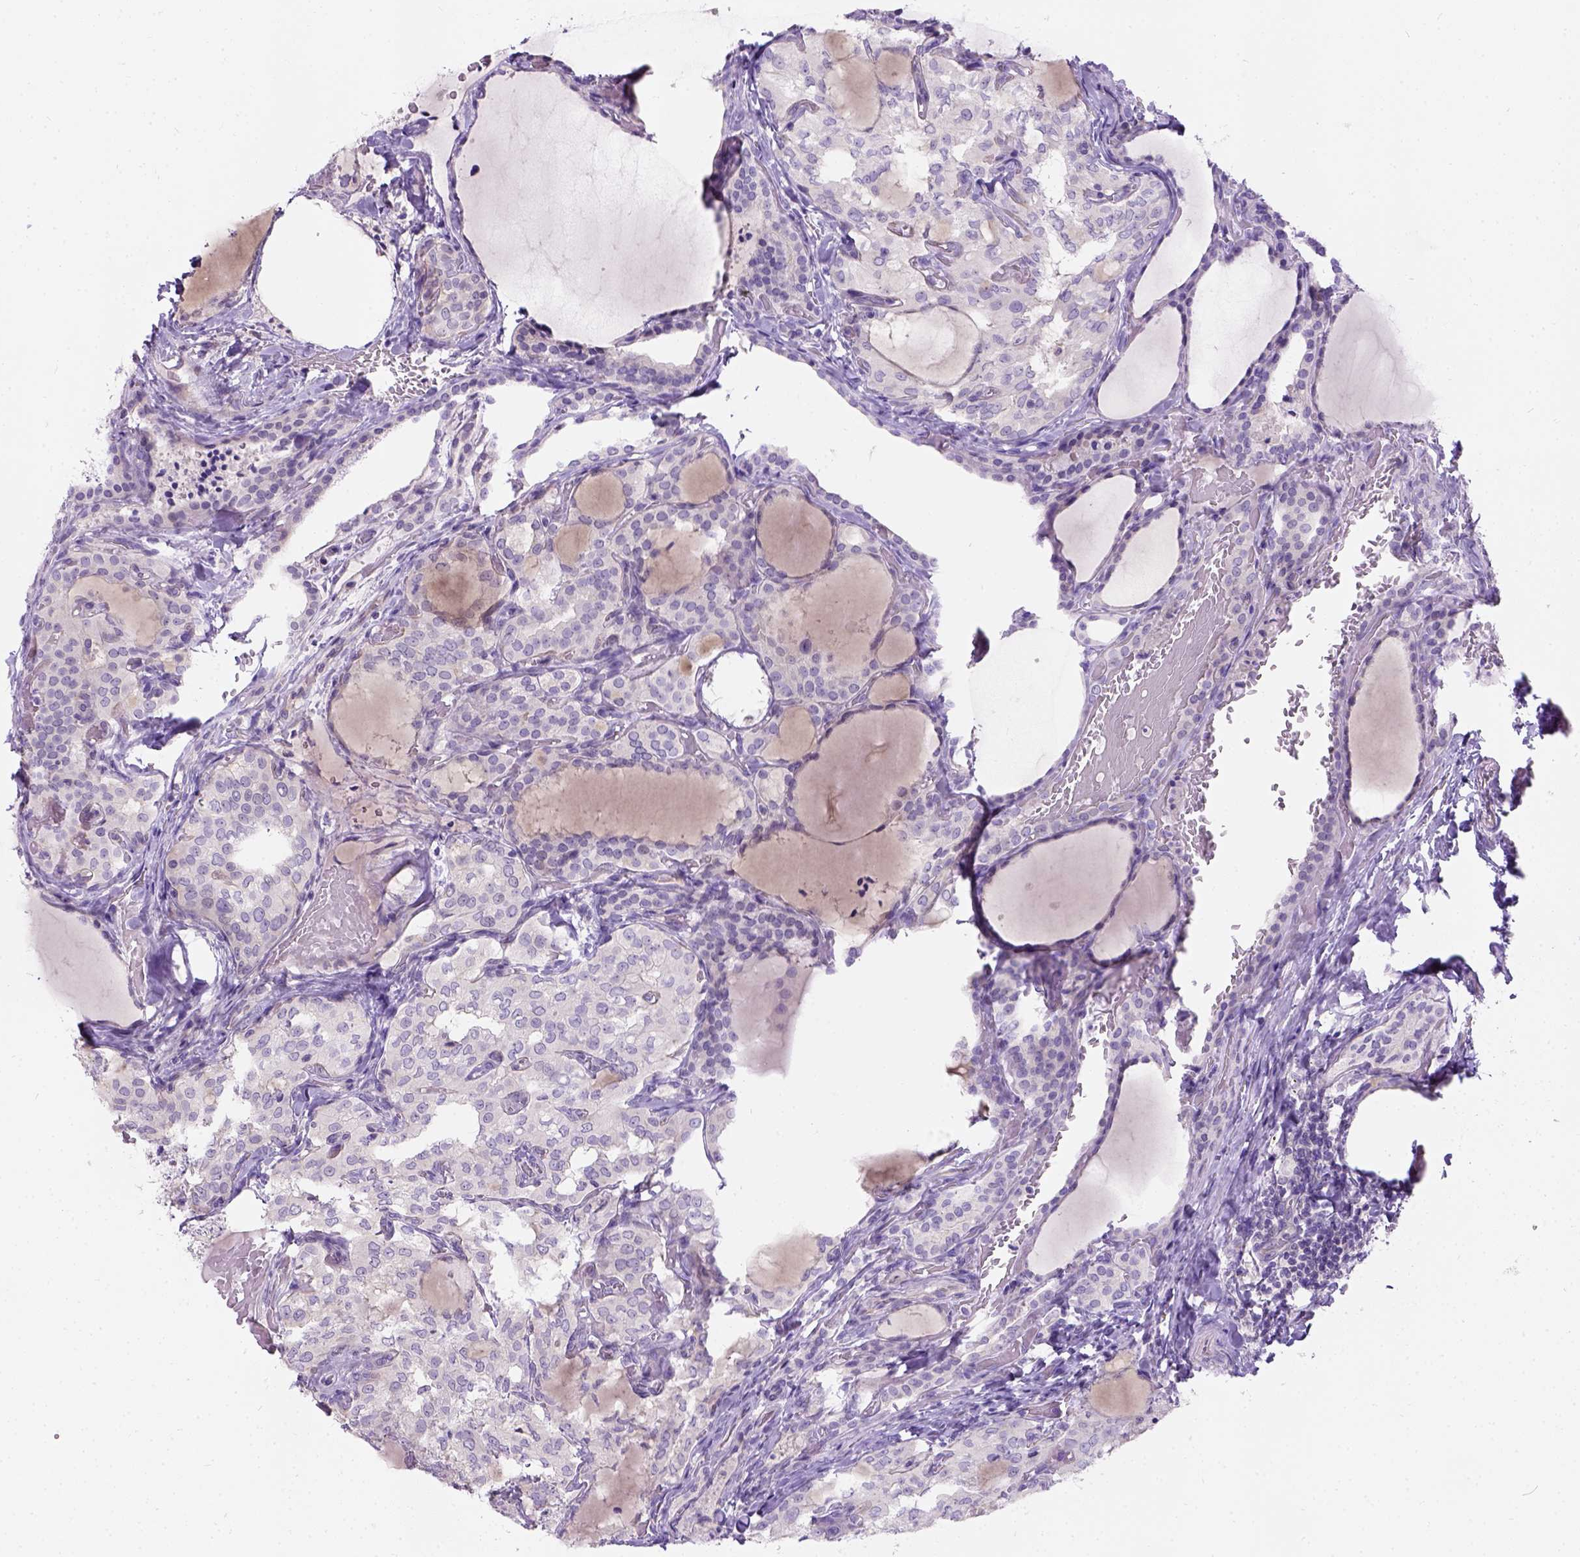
{"staining": {"intensity": "negative", "quantity": "none", "location": "none"}, "tissue": "thyroid cancer", "cell_type": "Tumor cells", "image_type": "cancer", "snomed": [{"axis": "morphology", "description": "Papillary adenocarcinoma, NOS"}, {"axis": "topography", "description": "Thyroid gland"}], "caption": "Thyroid cancer (papillary adenocarcinoma) was stained to show a protein in brown. There is no significant expression in tumor cells. The staining is performed using DAB brown chromogen with nuclei counter-stained in using hematoxylin.", "gene": "C20orf144", "patient": {"sex": "male", "age": 20}}